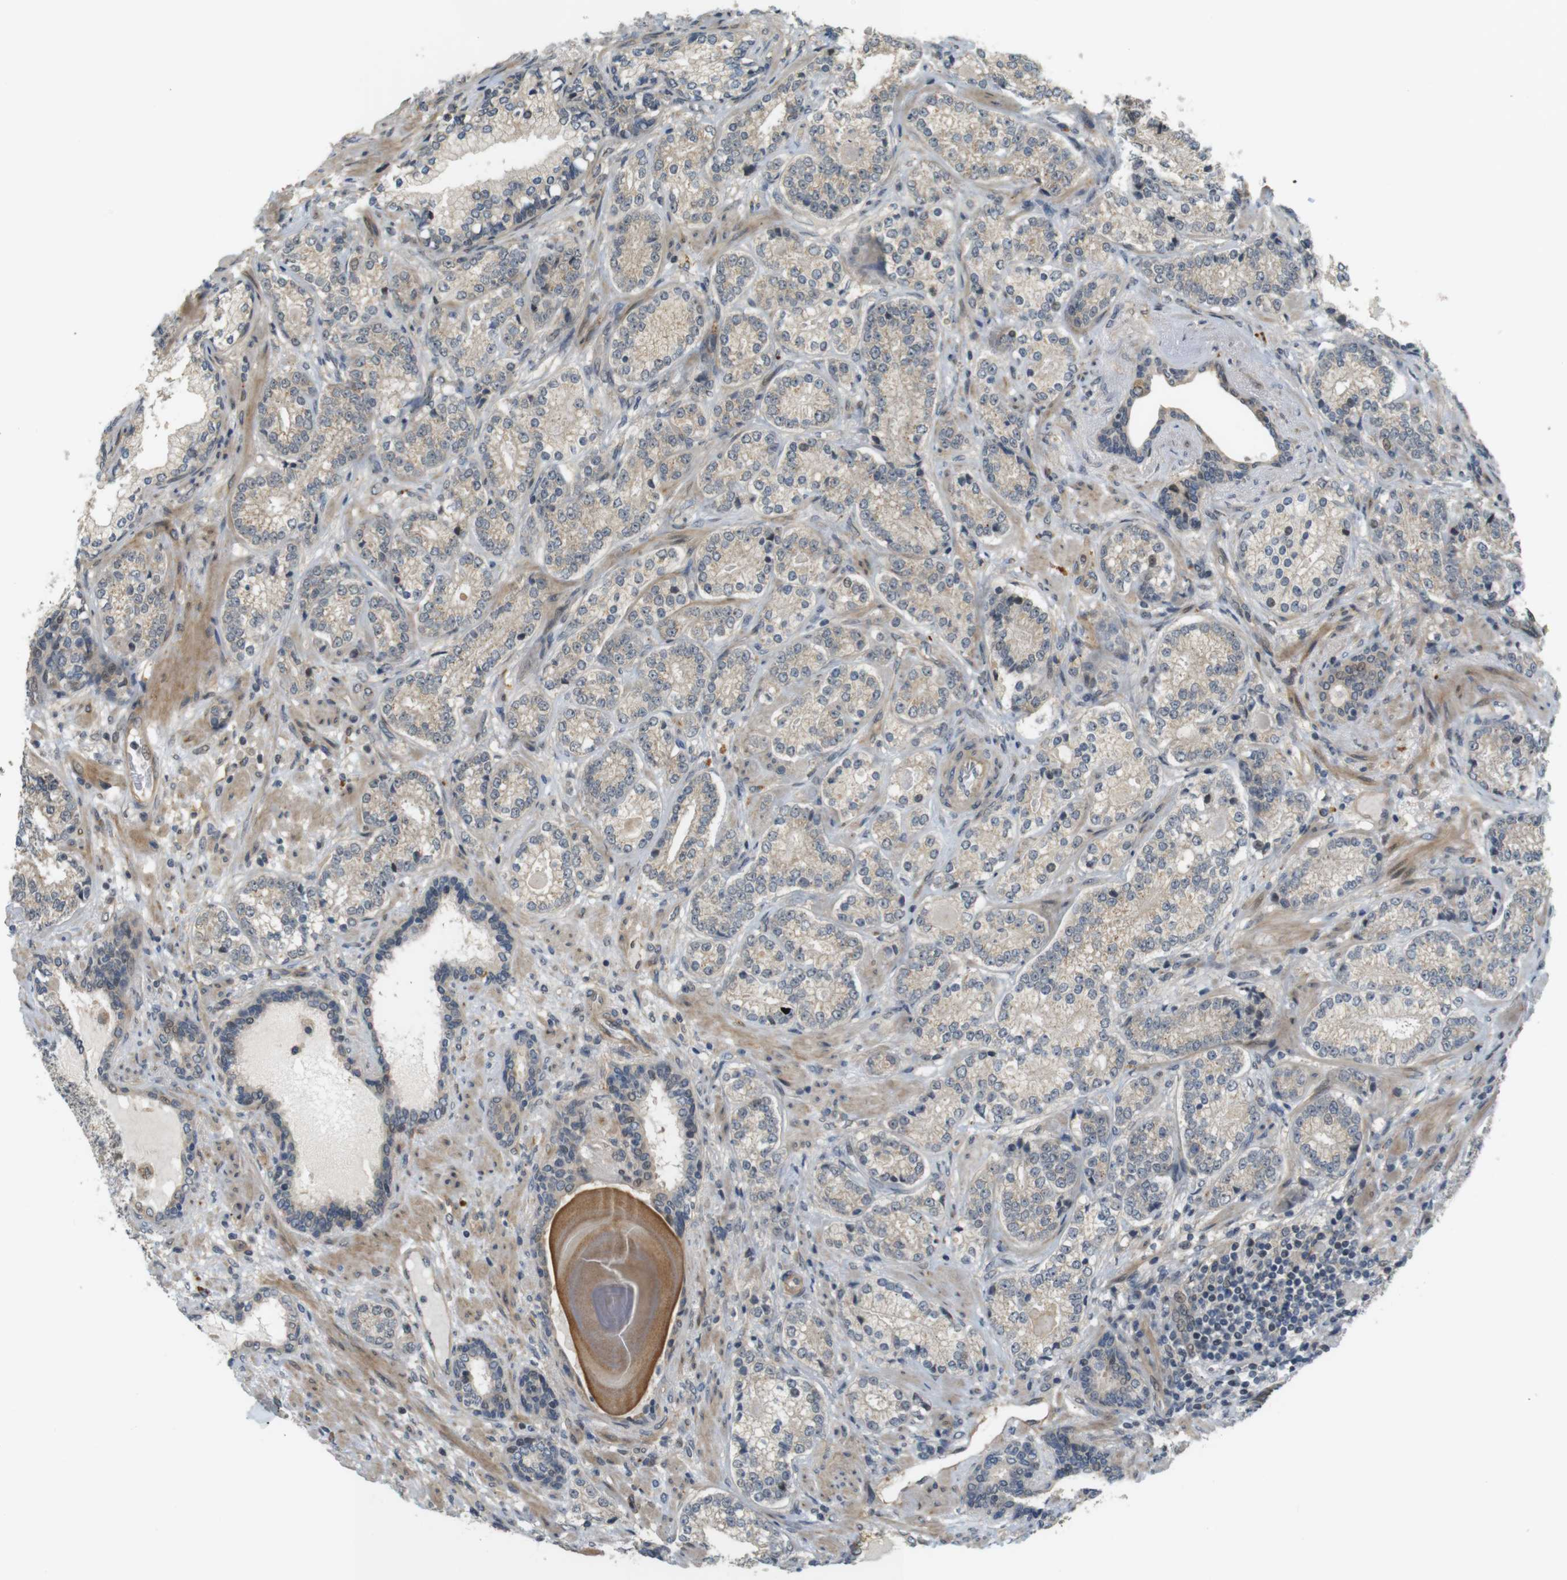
{"staining": {"intensity": "weak", "quantity": "25%-75%", "location": "cytoplasmic/membranous"}, "tissue": "prostate cancer", "cell_type": "Tumor cells", "image_type": "cancer", "snomed": [{"axis": "morphology", "description": "Adenocarcinoma, High grade"}, {"axis": "topography", "description": "Prostate"}], "caption": "Protein expression analysis of human prostate adenocarcinoma (high-grade) reveals weak cytoplasmic/membranous staining in approximately 25%-75% of tumor cells.", "gene": "TSPAN9", "patient": {"sex": "male", "age": 61}}